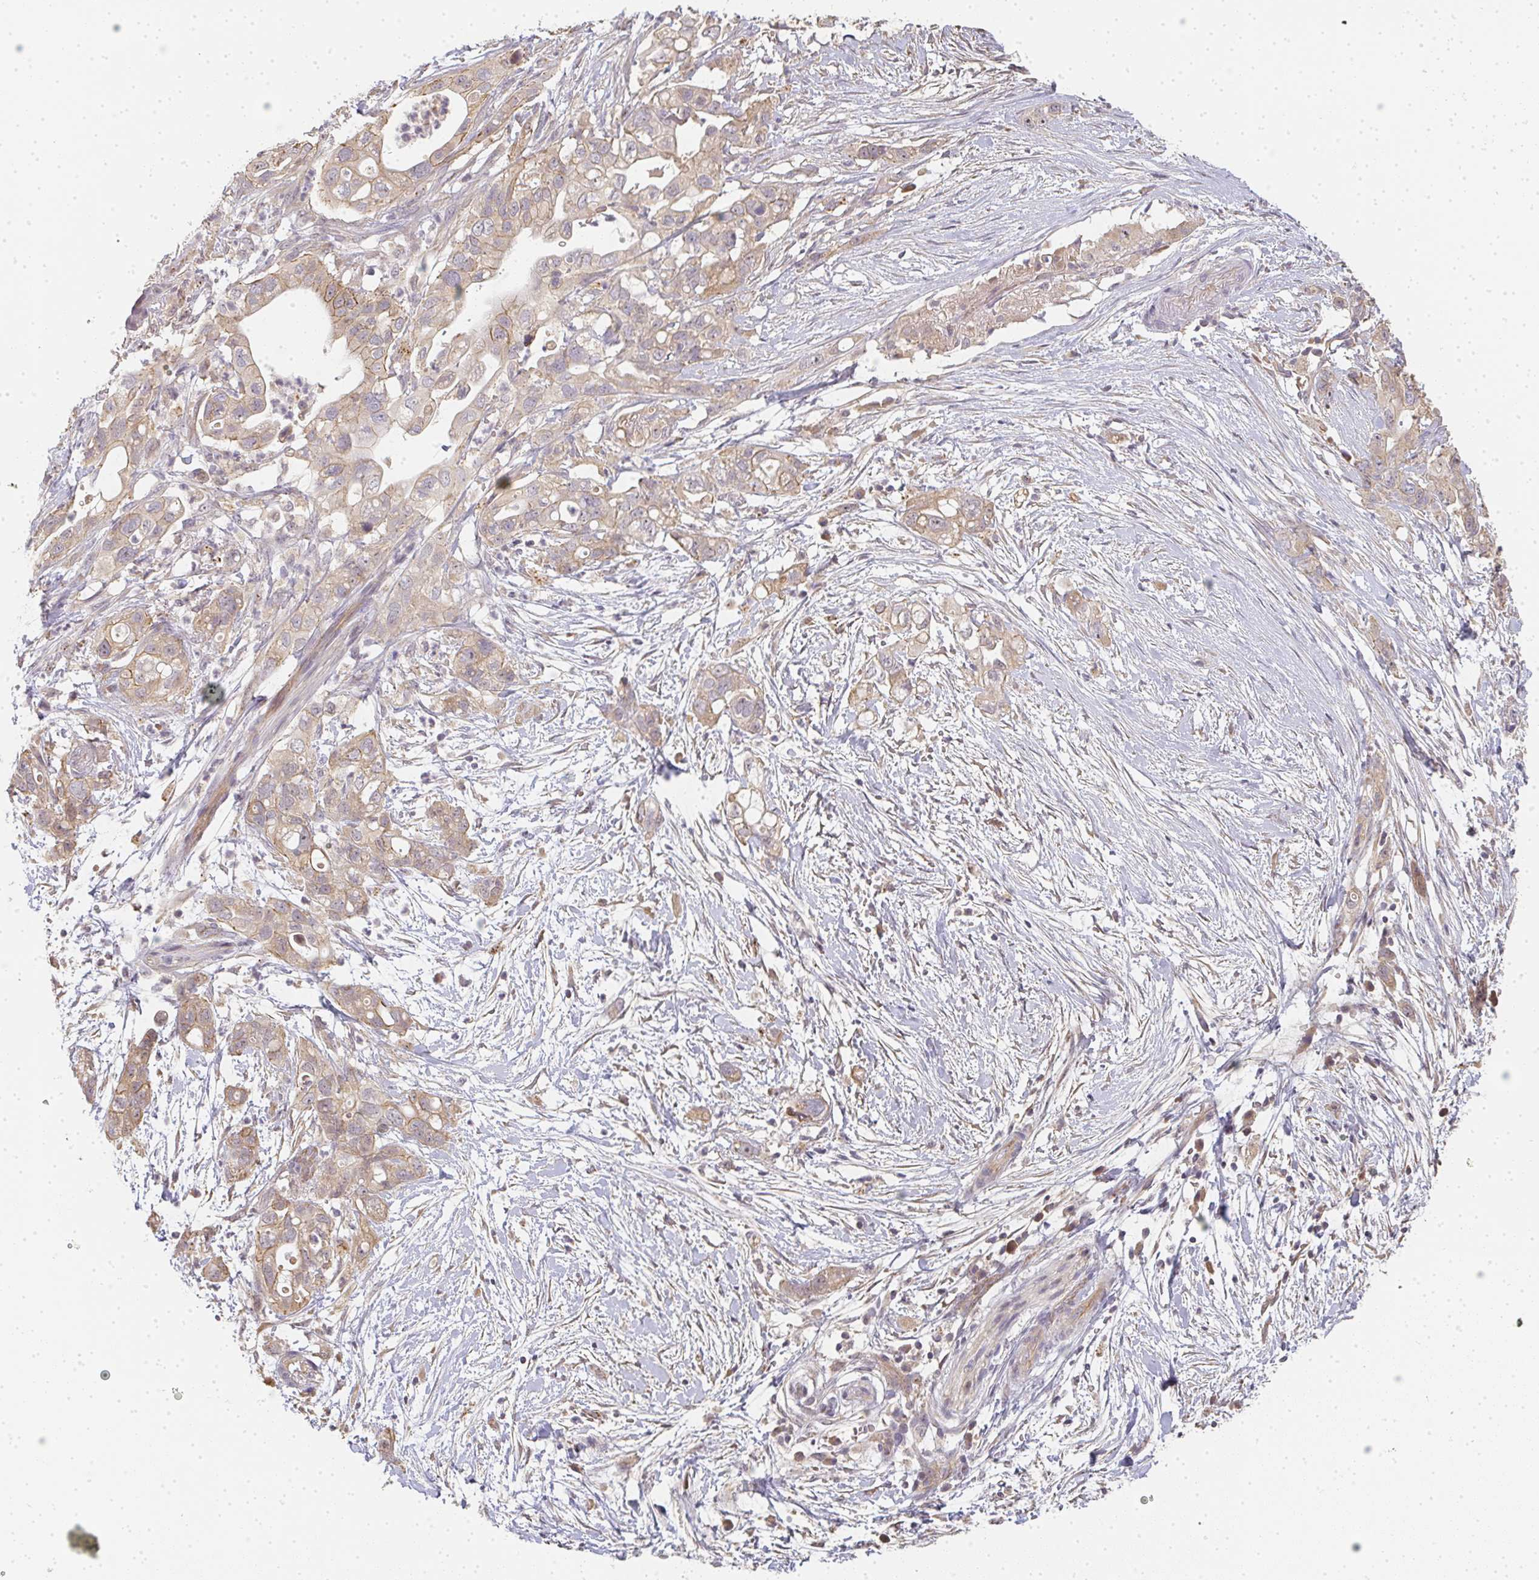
{"staining": {"intensity": "weak", "quantity": ">75%", "location": "cytoplasmic/membranous"}, "tissue": "pancreatic cancer", "cell_type": "Tumor cells", "image_type": "cancer", "snomed": [{"axis": "morphology", "description": "Adenocarcinoma, NOS"}, {"axis": "topography", "description": "Pancreas"}], "caption": "Immunohistochemical staining of human pancreatic cancer (adenocarcinoma) shows low levels of weak cytoplasmic/membranous protein staining in approximately >75% of tumor cells.", "gene": "SLC35B3", "patient": {"sex": "female", "age": 72}}